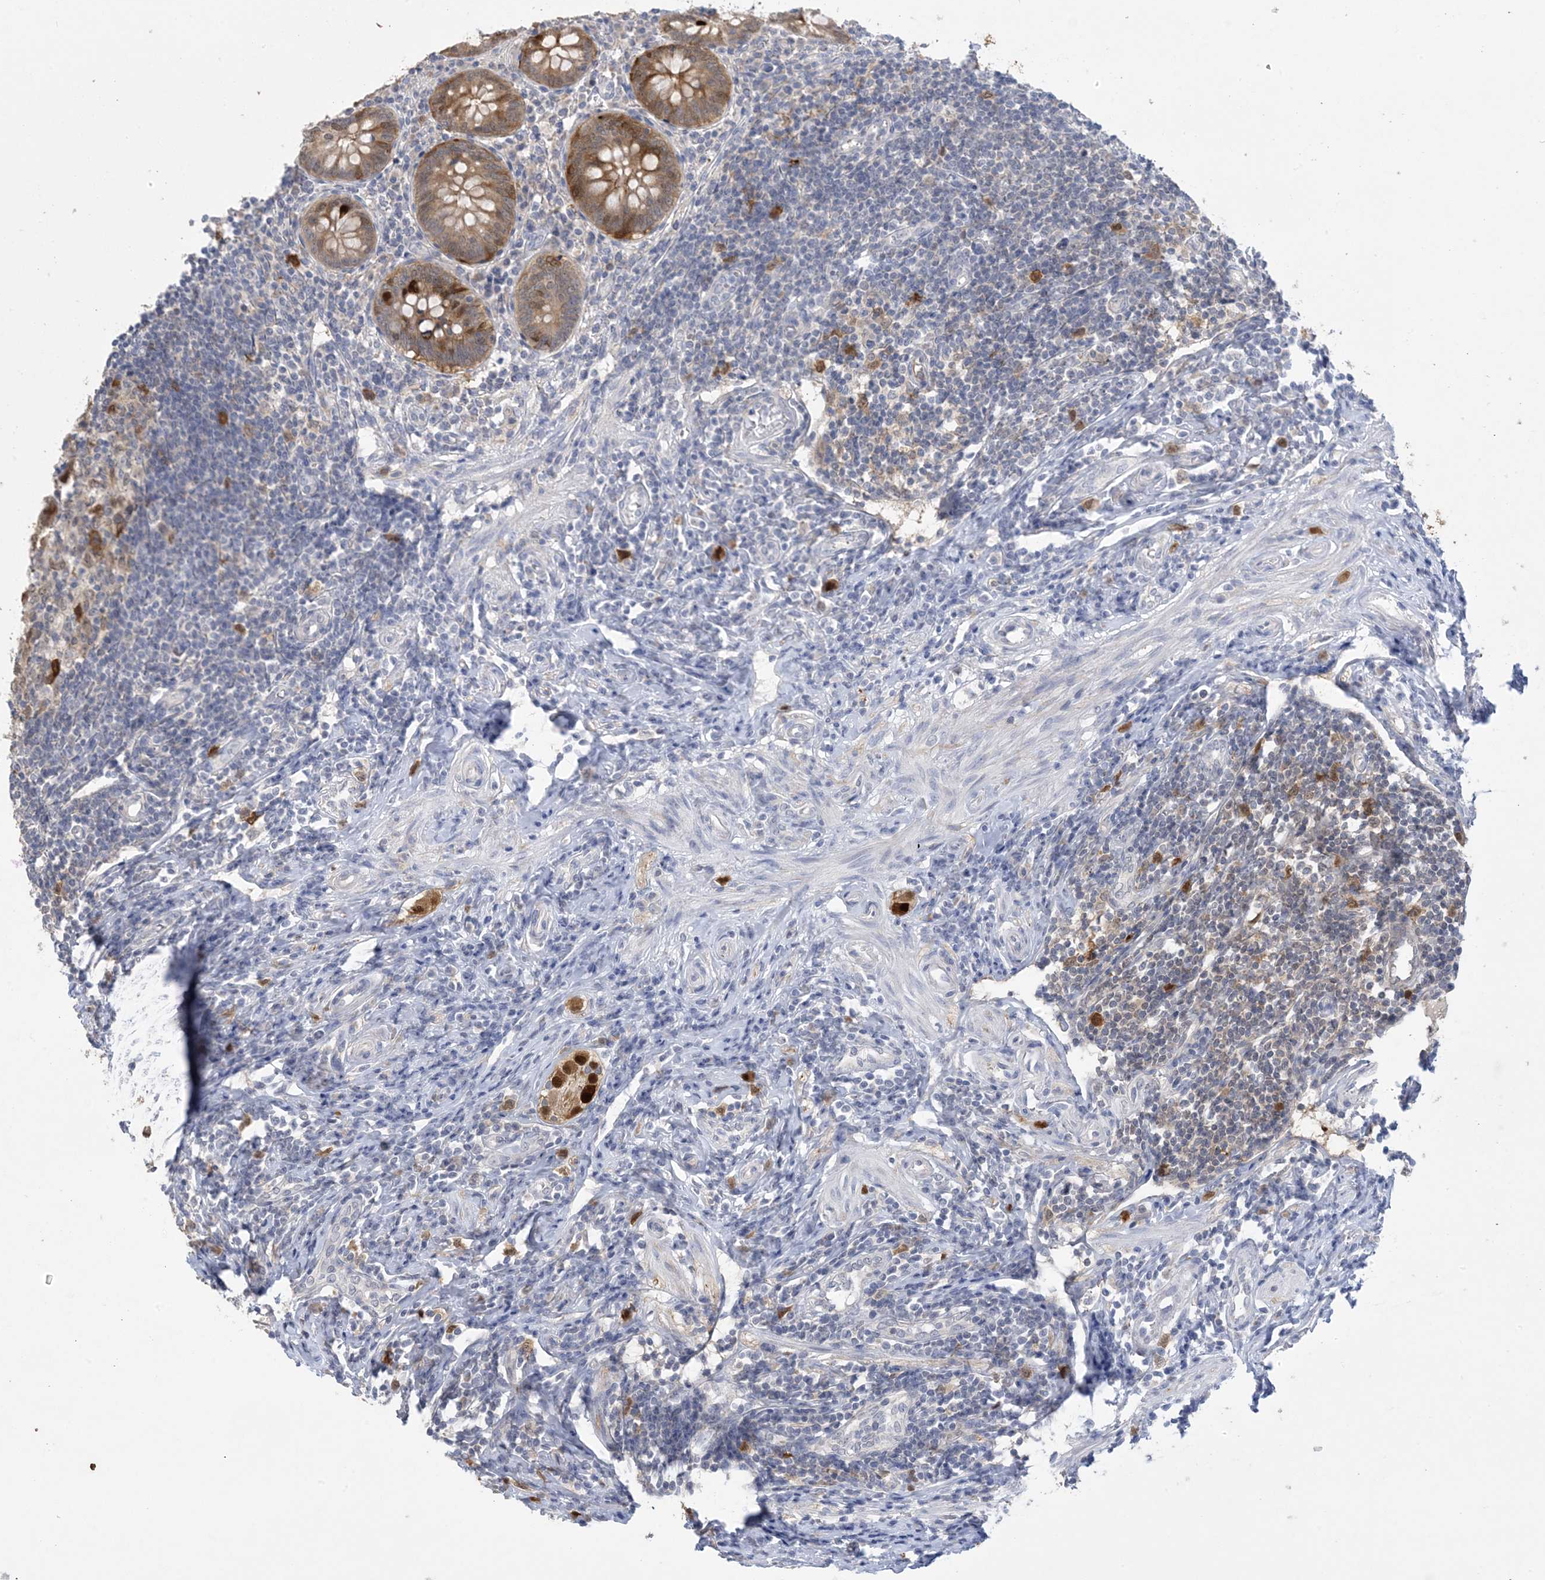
{"staining": {"intensity": "strong", "quantity": ">75%", "location": "cytoplasmic/membranous,nuclear"}, "tissue": "appendix", "cell_type": "Glandular cells", "image_type": "normal", "snomed": [{"axis": "morphology", "description": "Normal tissue, NOS"}, {"axis": "topography", "description": "Appendix"}], "caption": "IHC of unremarkable appendix reveals high levels of strong cytoplasmic/membranous,nuclear staining in about >75% of glandular cells.", "gene": "HMGCS1", "patient": {"sex": "female", "age": 54}}